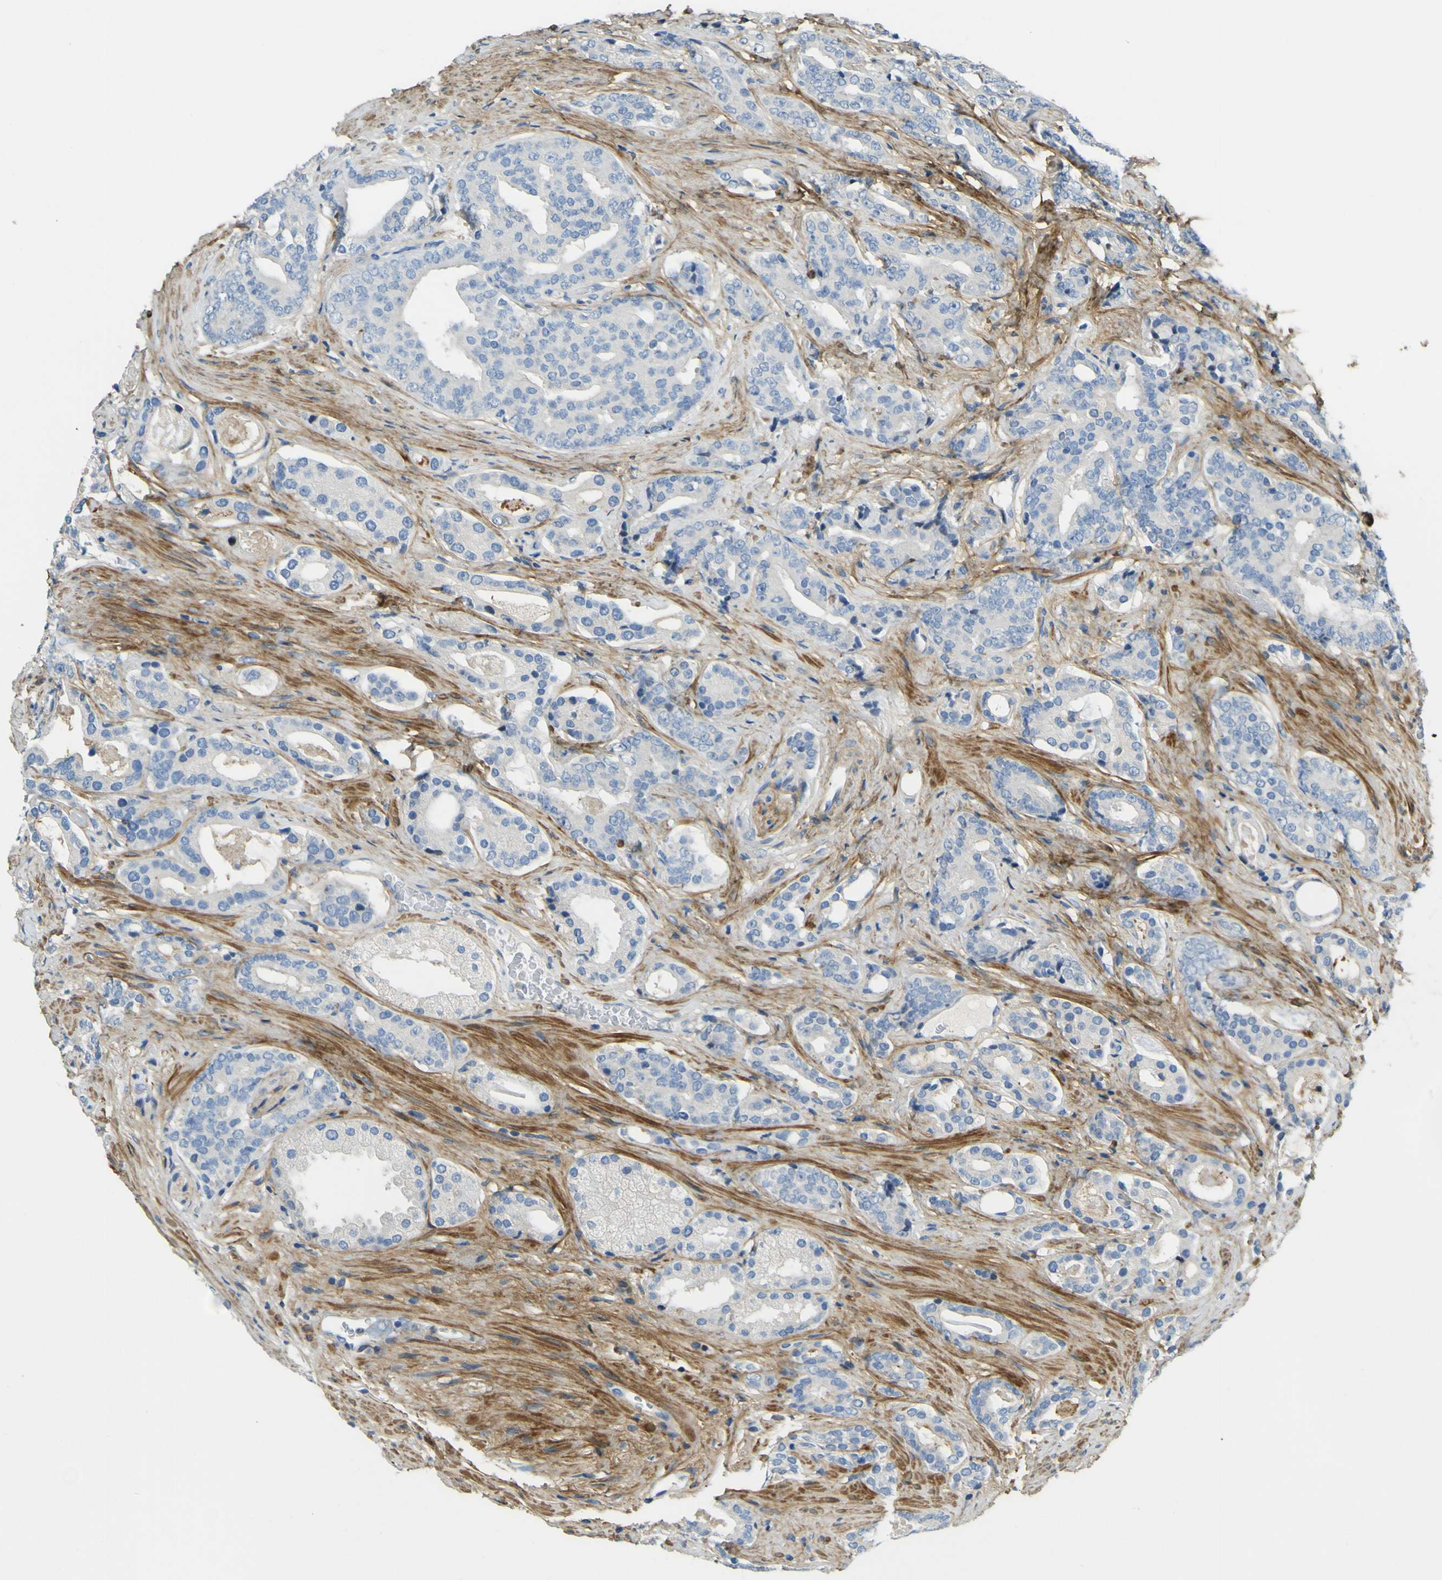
{"staining": {"intensity": "negative", "quantity": "none", "location": "none"}, "tissue": "prostate cancer", "cell_type": "Tumor cells", "image_type": "cancer", "snomed": [{"axis": "morphology", "description": "Adenocarcinoma, High grade"}, {"axis": "topography", "description": "Prostate"}], "caption": "Micrograph shows no significant protein expression in tumor cells of high-grade adenocarcinoma (prostate).", "gene": "OGN", "patient": {"sex": "male", "age": 71}}